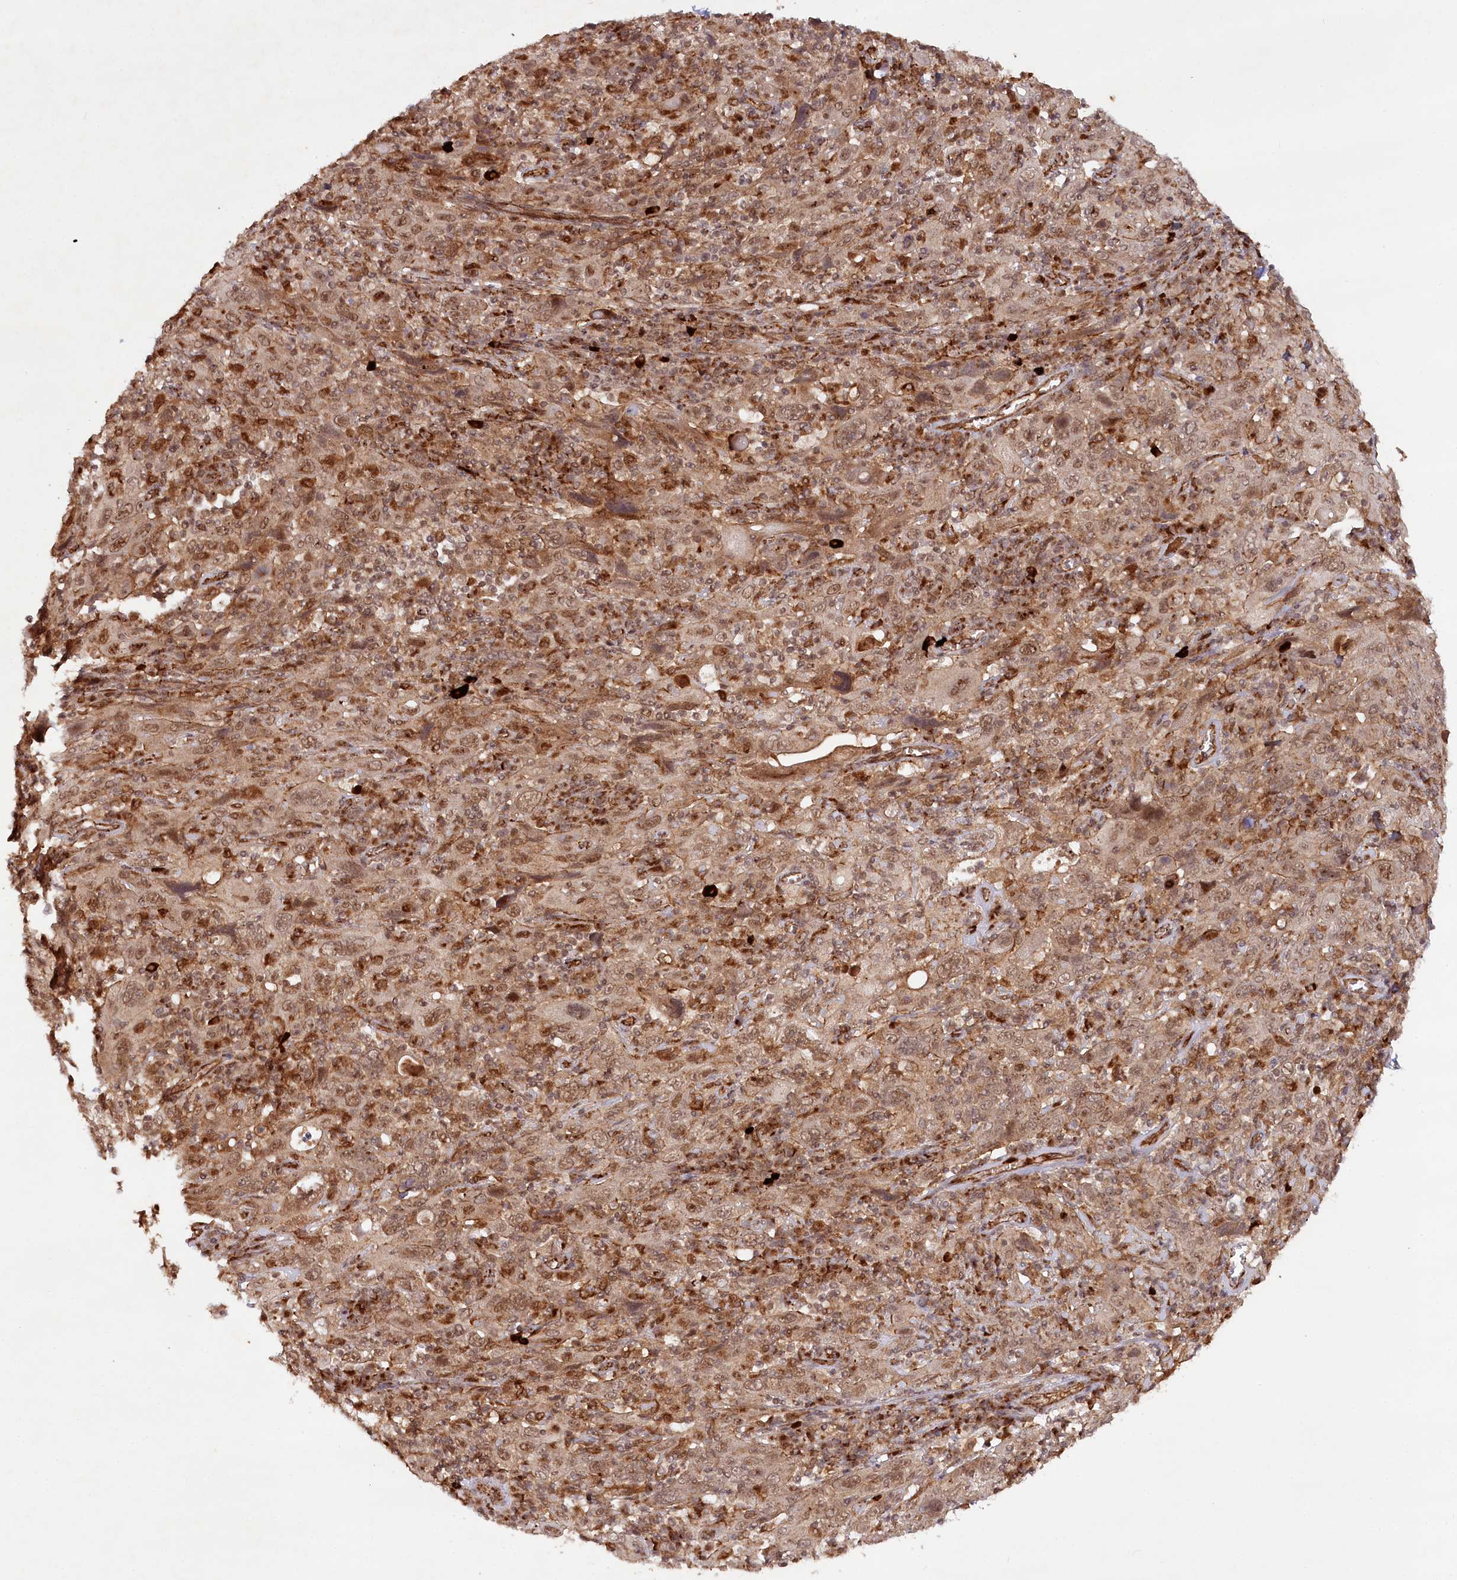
{"staining": {"intensity": "moderate", "quantity": ">75%", "location": "cytoplasmic/membranous,nuclear"}, "tissue": "cervical cancer", "cell_type": "Tumor cells", "image_type": "cancer", "snomed": [{"axis": "morphology", "description": "Squamous cell carcinoma, NOS"}, {"axis": "topography", "description": "Cervix"}], "caption": "An image showing moderate cytoplasmic/membranous and nuclear positivity in about >75% of tumor cells in squamous cell carcinoma (cervical), as visualized by brown immunohistochemical staining.", "gene": "ALKBH8", "patient": {"sex": "female", "age": 46}}